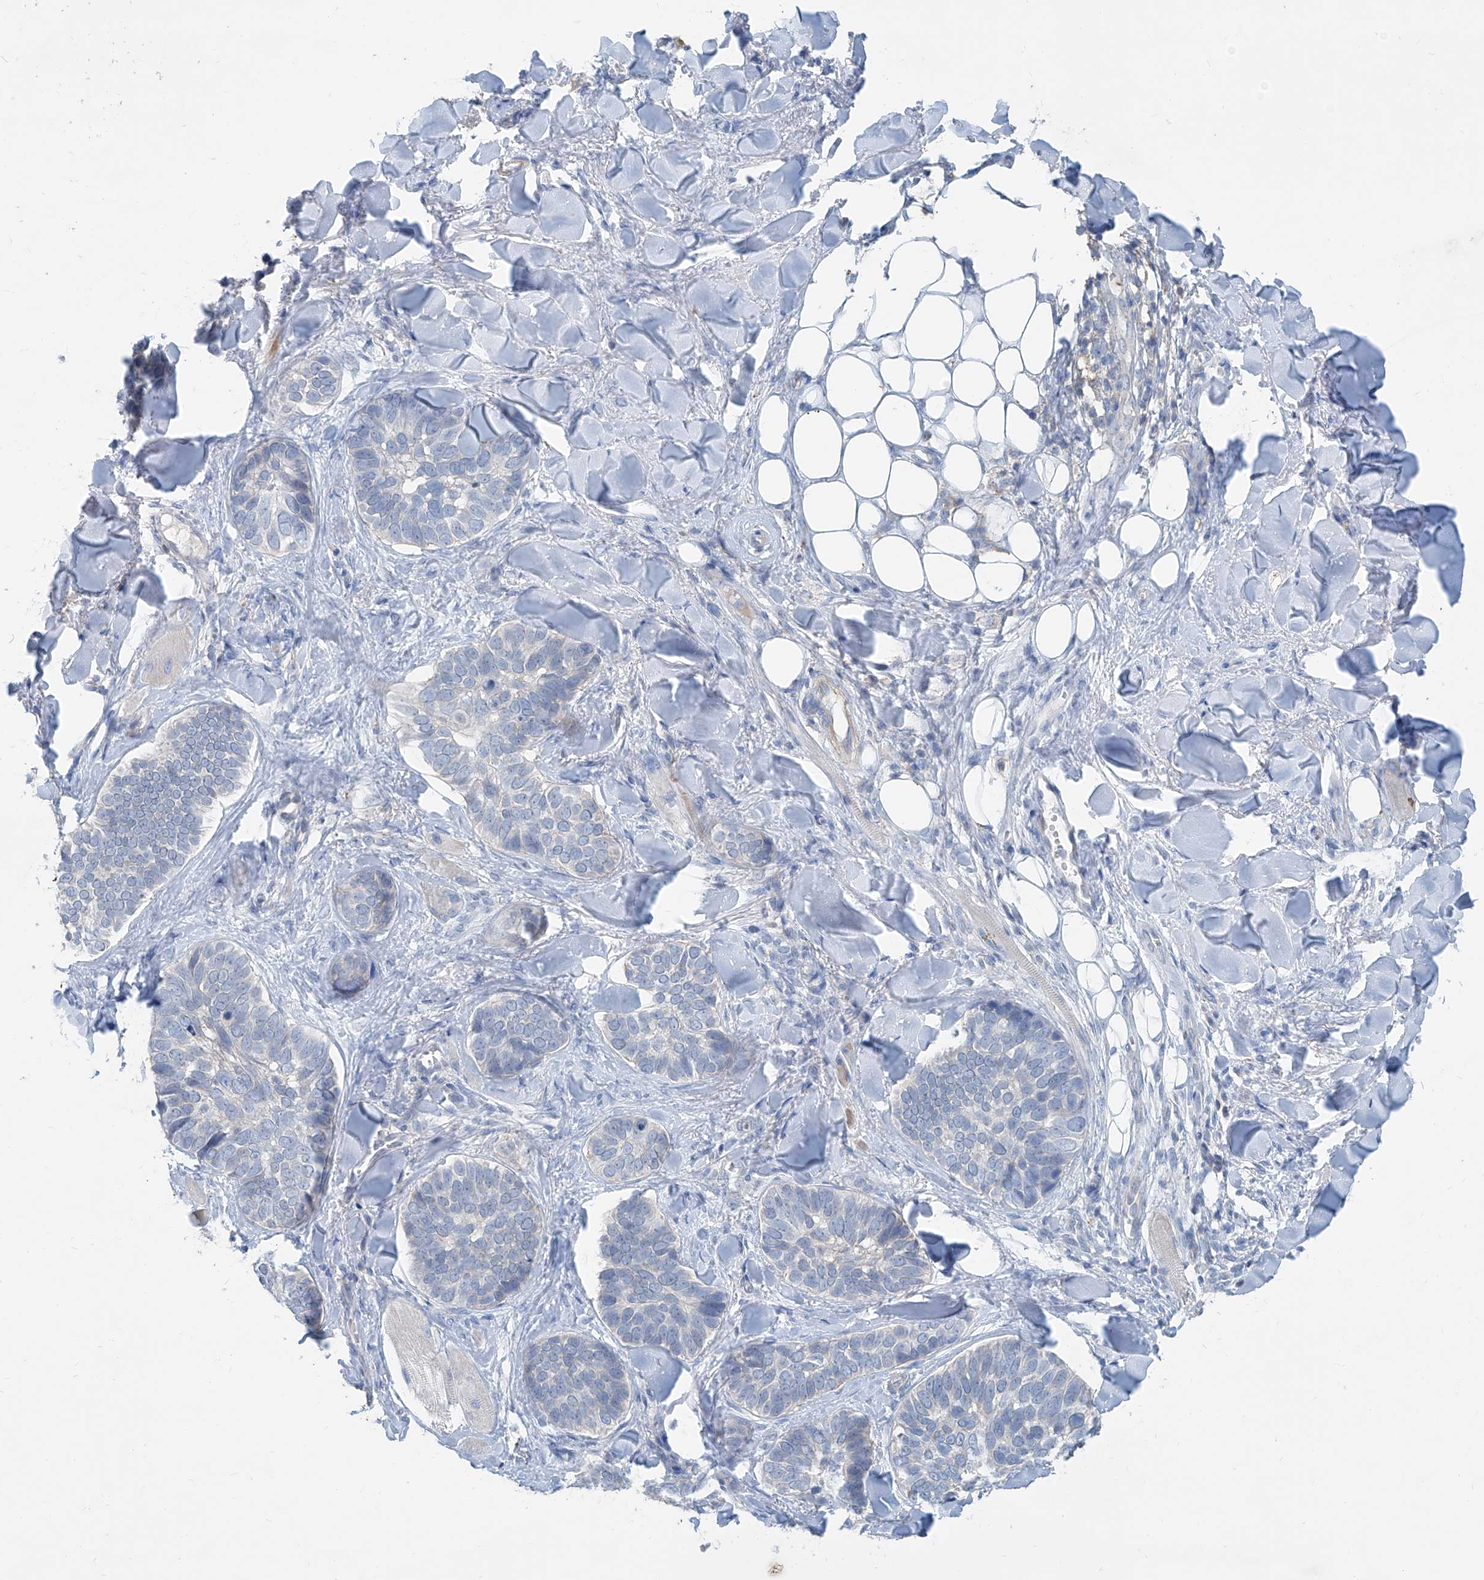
{"staining": {"intensity": "negative", "quantity": "none", "location": "none"}, "tissue": "skin cancer", "cell_type": "Tumor cells", "image_type": "cancer", "snomed": [{"axis": "morphology", "description": "Basal cell carcinoma"}, {"axis": "topography", "description": "Skin"}], "caption": "DAB immunohistochemical staining of basal cell carcinoma (skin) demonstrates no significant staining in tumor cells. The staining is performed using DAB (3,3'-diaminobenzidine) brown chromogen with nuclei counter-stained in using hematoxylin.", "gene": "ANKRD34A", "patient": {"sex": "male", "age": 62}}